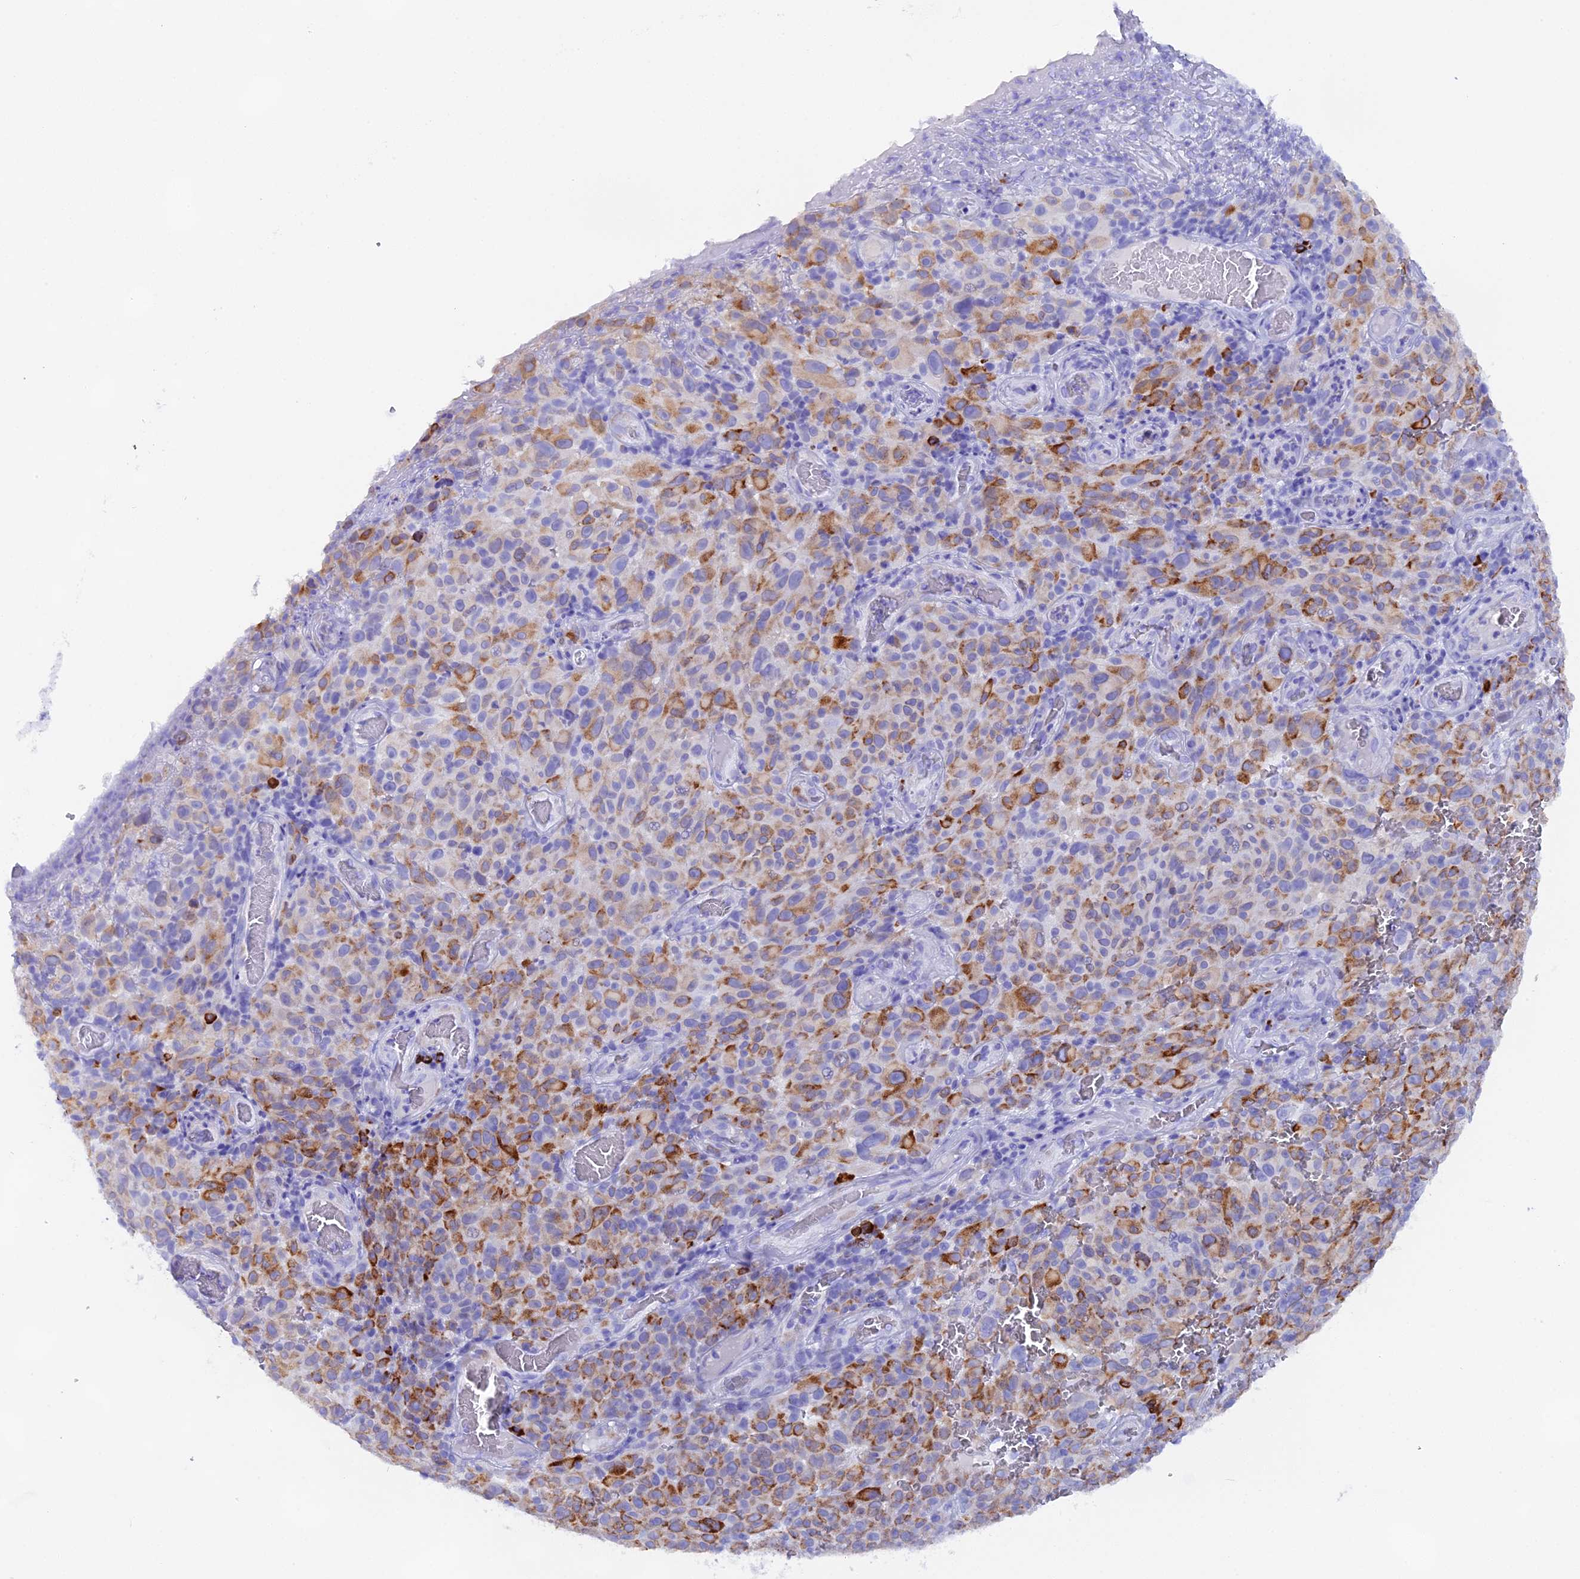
{"staining": {"intensity": "moderate", "quantity": "25%-75%", "location": "cytoplasmic/membranous"}, "tissue": "melanoma", "cell_type": "Tumor cells", "image_type": "cancer", "snomed": [{"axis": "morphology", "description": "Malignant melanoma, NOS"}, {"axis": "topography", "description": "Skin"}], "caption": "This is a micrograph of immunohistochemistry (IHC) staining of melanoma, which shows moderate positivity in the cytoplasmic/membranous of tumor cells.", "gene": "FKBP11", "patient": {"sex": "female", "age": 82}}